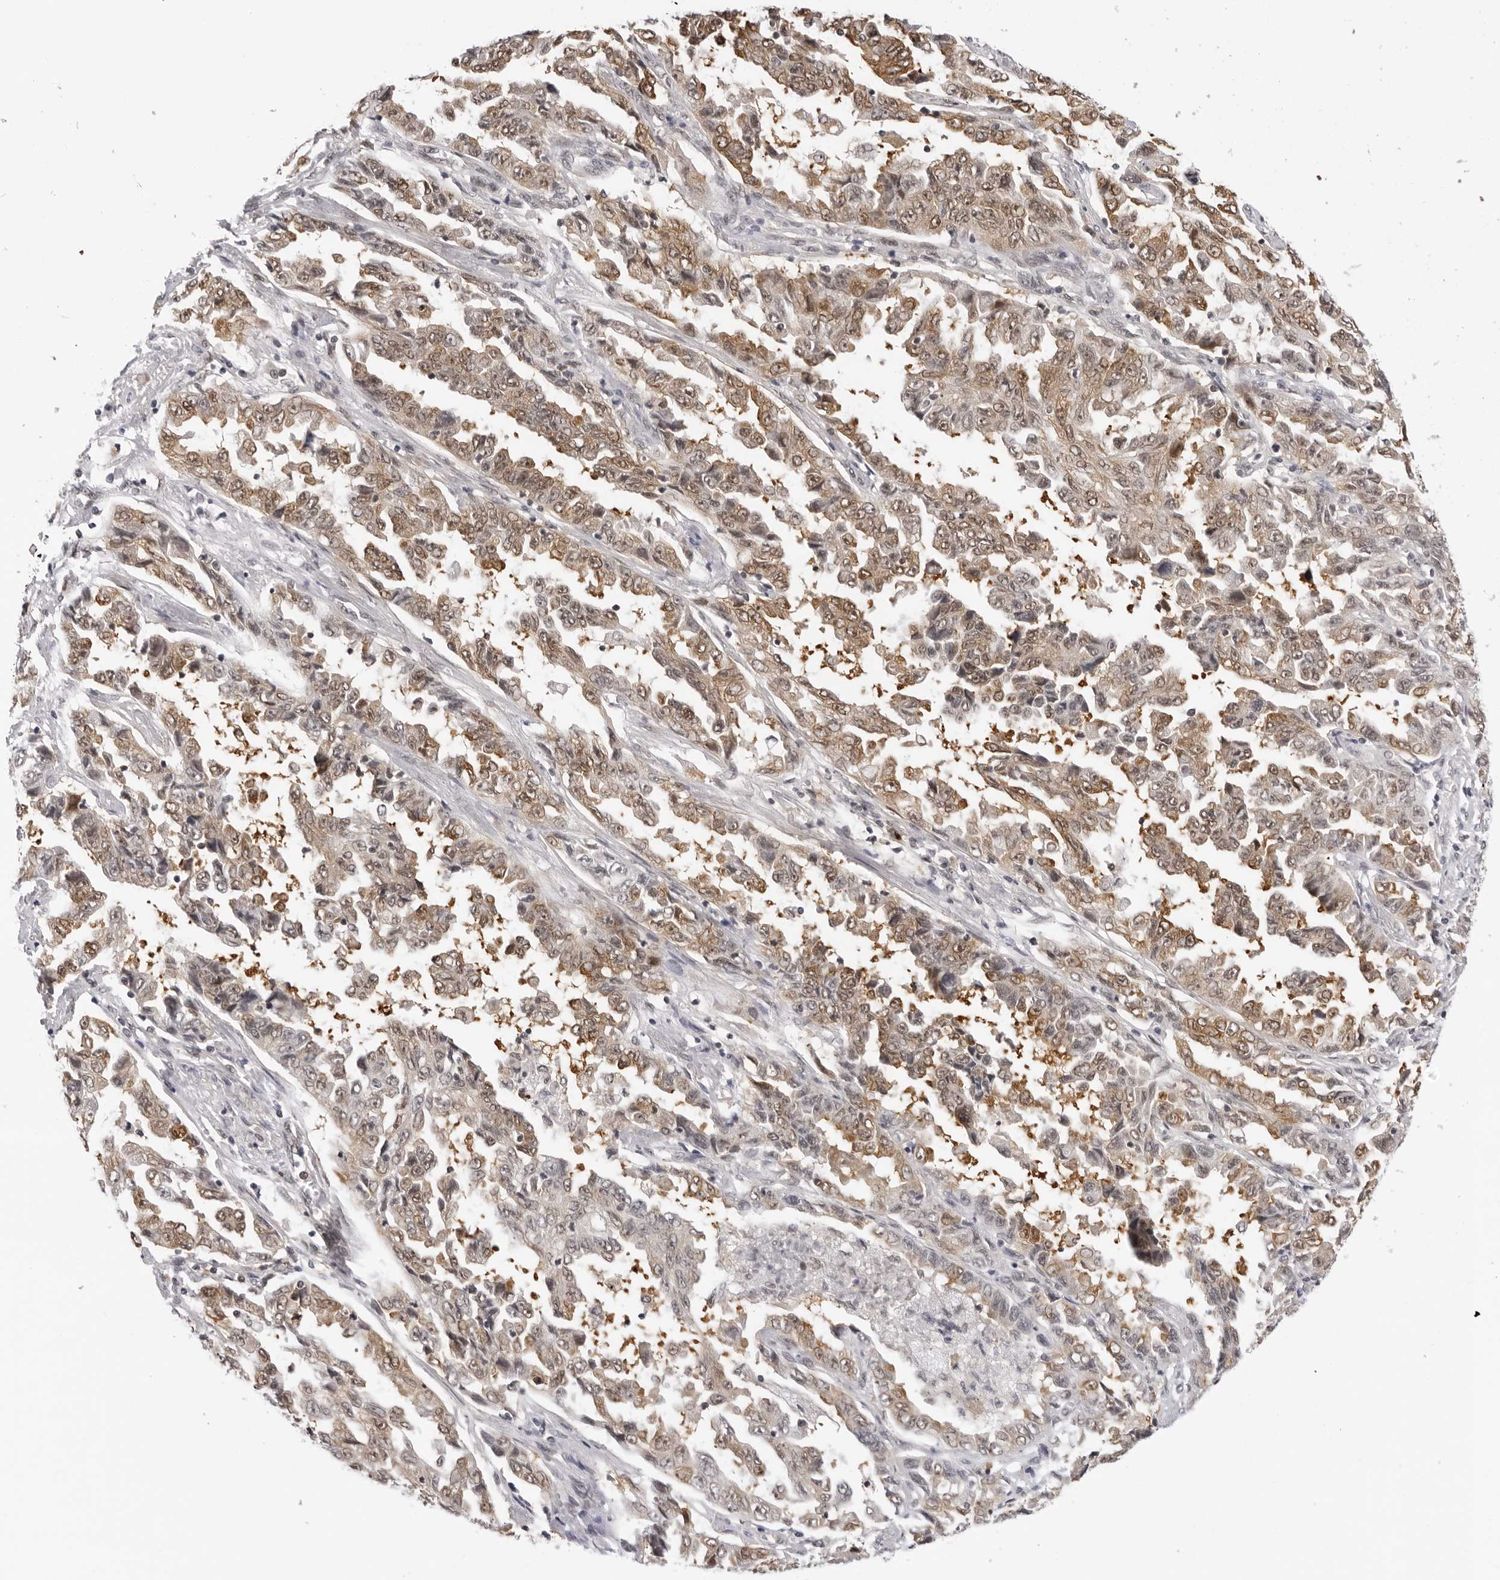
{"staining": {"intensity": "weak", "quantity": ">75%", "location": "cytoplasmic/membranous,nuclear"}, "tissue": "lung cancer", "cell_type": "Tumor cells", "image_type": "cancer", "snomed": [{"axis": "morphology", "description": "Adenocarcinoma, NOS"}, {"axis": "topography", "description": "Lung"}], "caption": "Immunohistochemistry (DAB (3,3'-diaminobenzidine)) staining of human adenocarcinoma (lung) displays weak cytoplasmic/membranous and nuclear protein staining in about >75% of tumor cells.", "gene": "WDR77", "patient": {"sex": "female", "age": 51}}